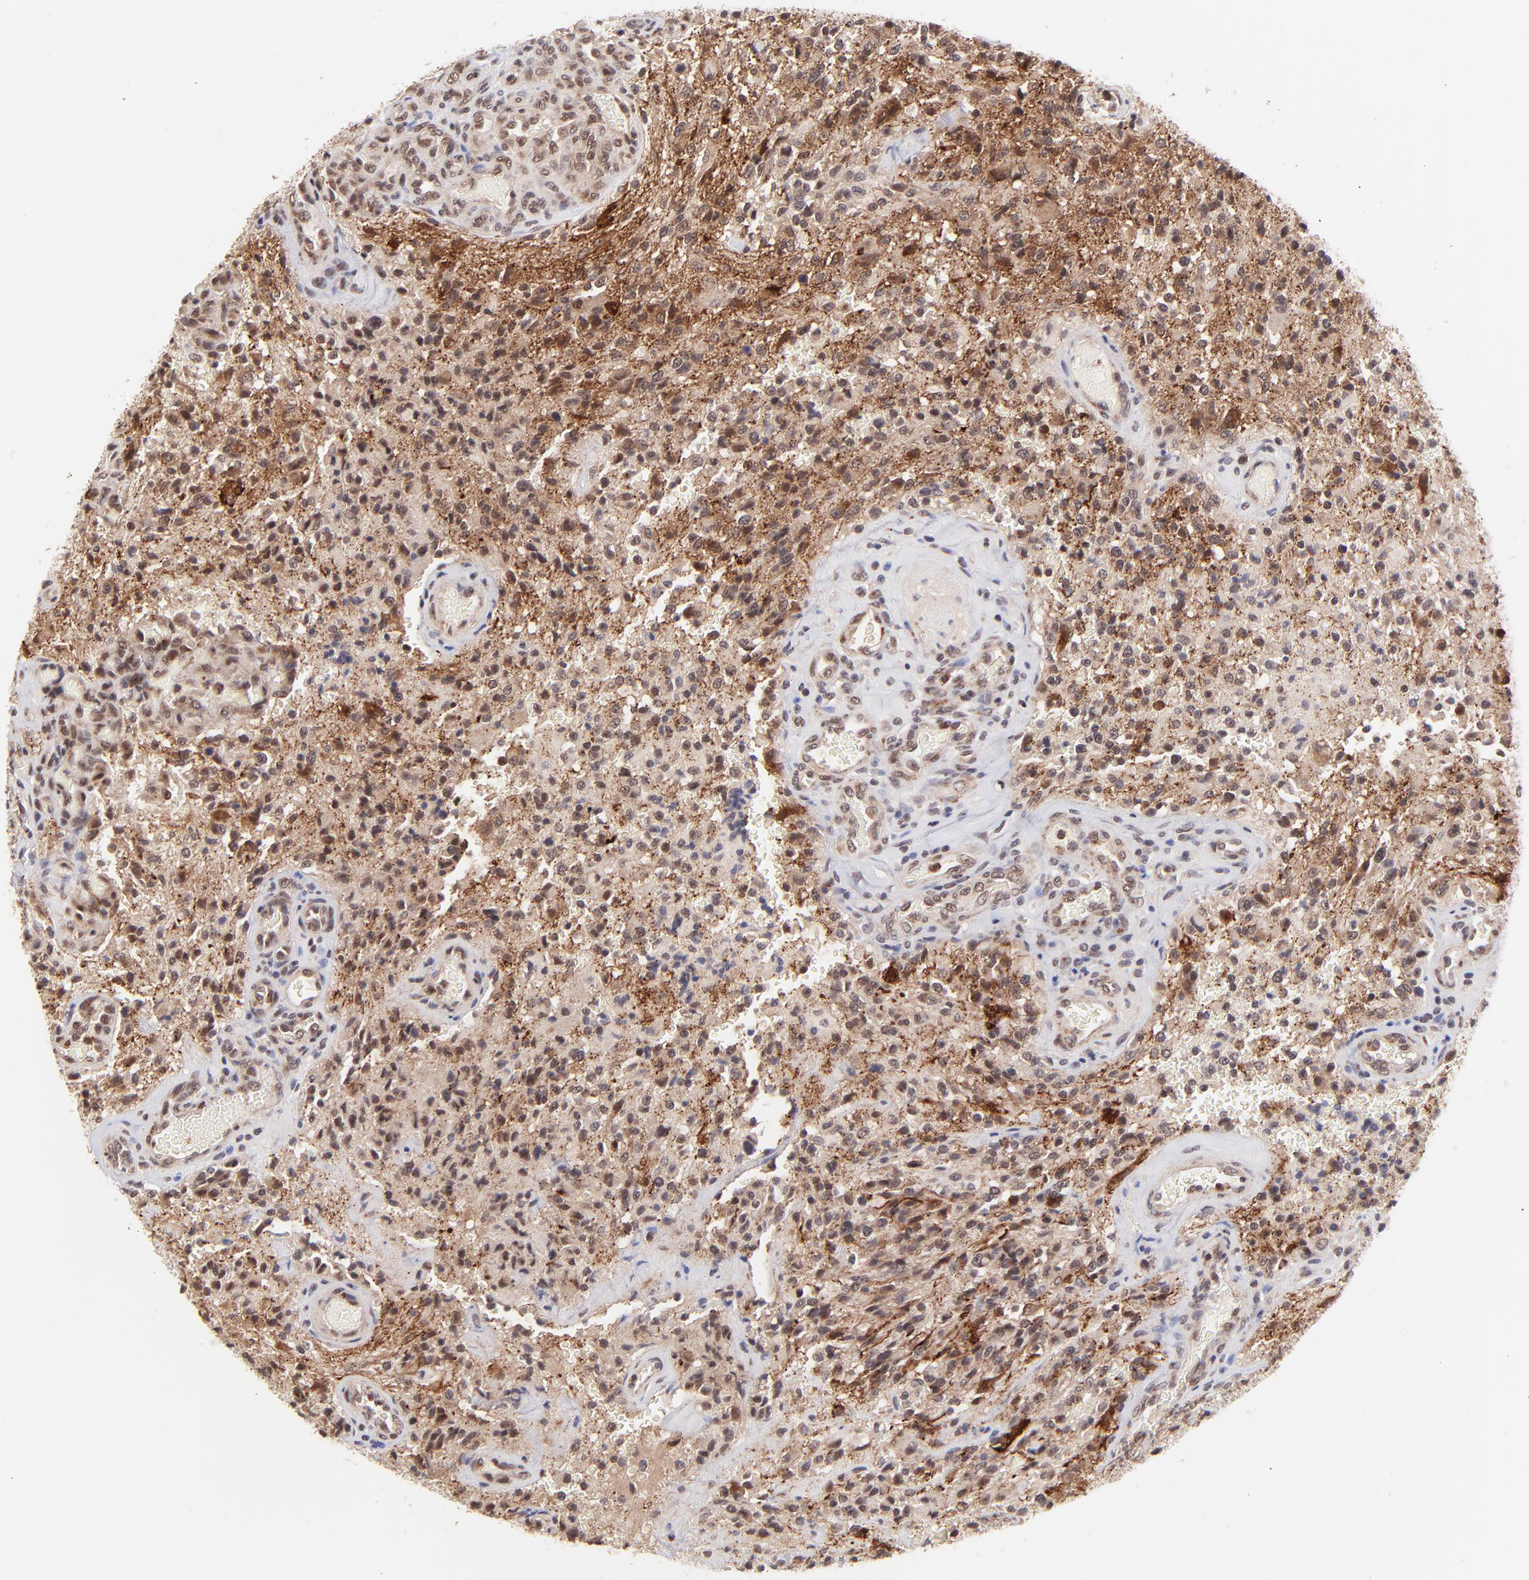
{"staining": {"intensity": "weak", "quantity": "25%-75%", "location": "nuclear"}, "tissue": "glioma", "cell_type": "Tumor cells", "image_type": "cancer", "snomed": [{"axis": "morphology", "description": "Normal tissue, NOS"}, {"axis": "morphology", "description": "Glioma, malignant, High grade"}, {"axis": "topography", "description": "Cerebral cortex"}], "caption": "A high-resolution histopathology image shows IHC staining of malignant glioma (high-grade), which shows weak nuclear positivity in approximately 25%-75% of tumor cells.", "gene": "MED12", "patient": {"sex": "male", "age": 56}}